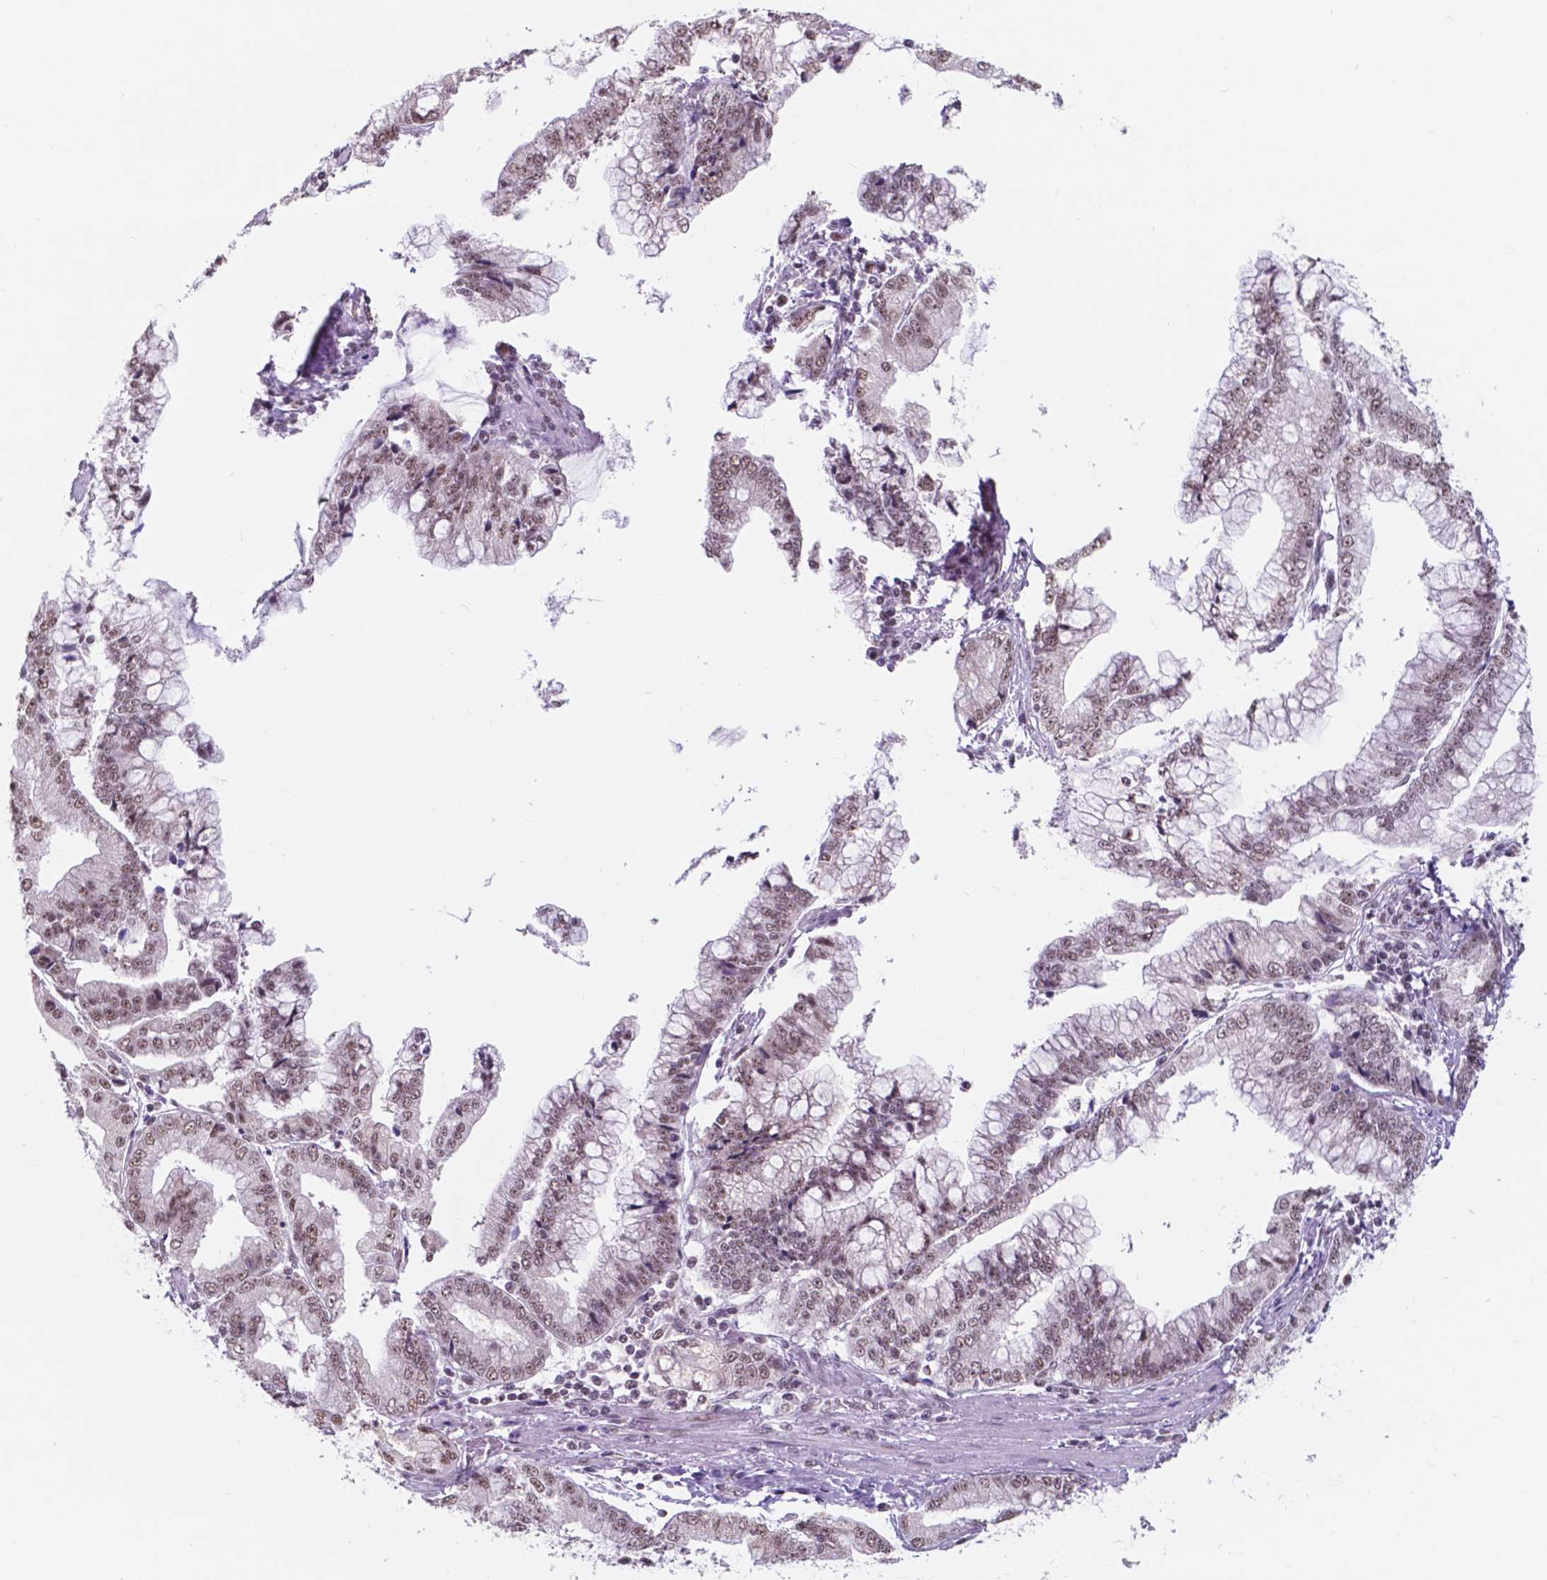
{"staining": {"intensity": "weak", "quantity": ">75%", "location": "nuclear"}, "tissue": "stomach cancer", "cell_type": "Tumor cells", "image_type": "cancer", "snomed": [{"axis": "morphology", "description": "Adenocarcinoma, NOS"}, {"axis": "topography", "description": "Stomach, upper"}], "caption": "DAB immunohistochemical staining of human stomach cancer exhibits weak nuclear protein positivity in approximately >75% of tumor cells.", "gene": "BCAS2", "patient": {"sex": "female", "age": 74}}